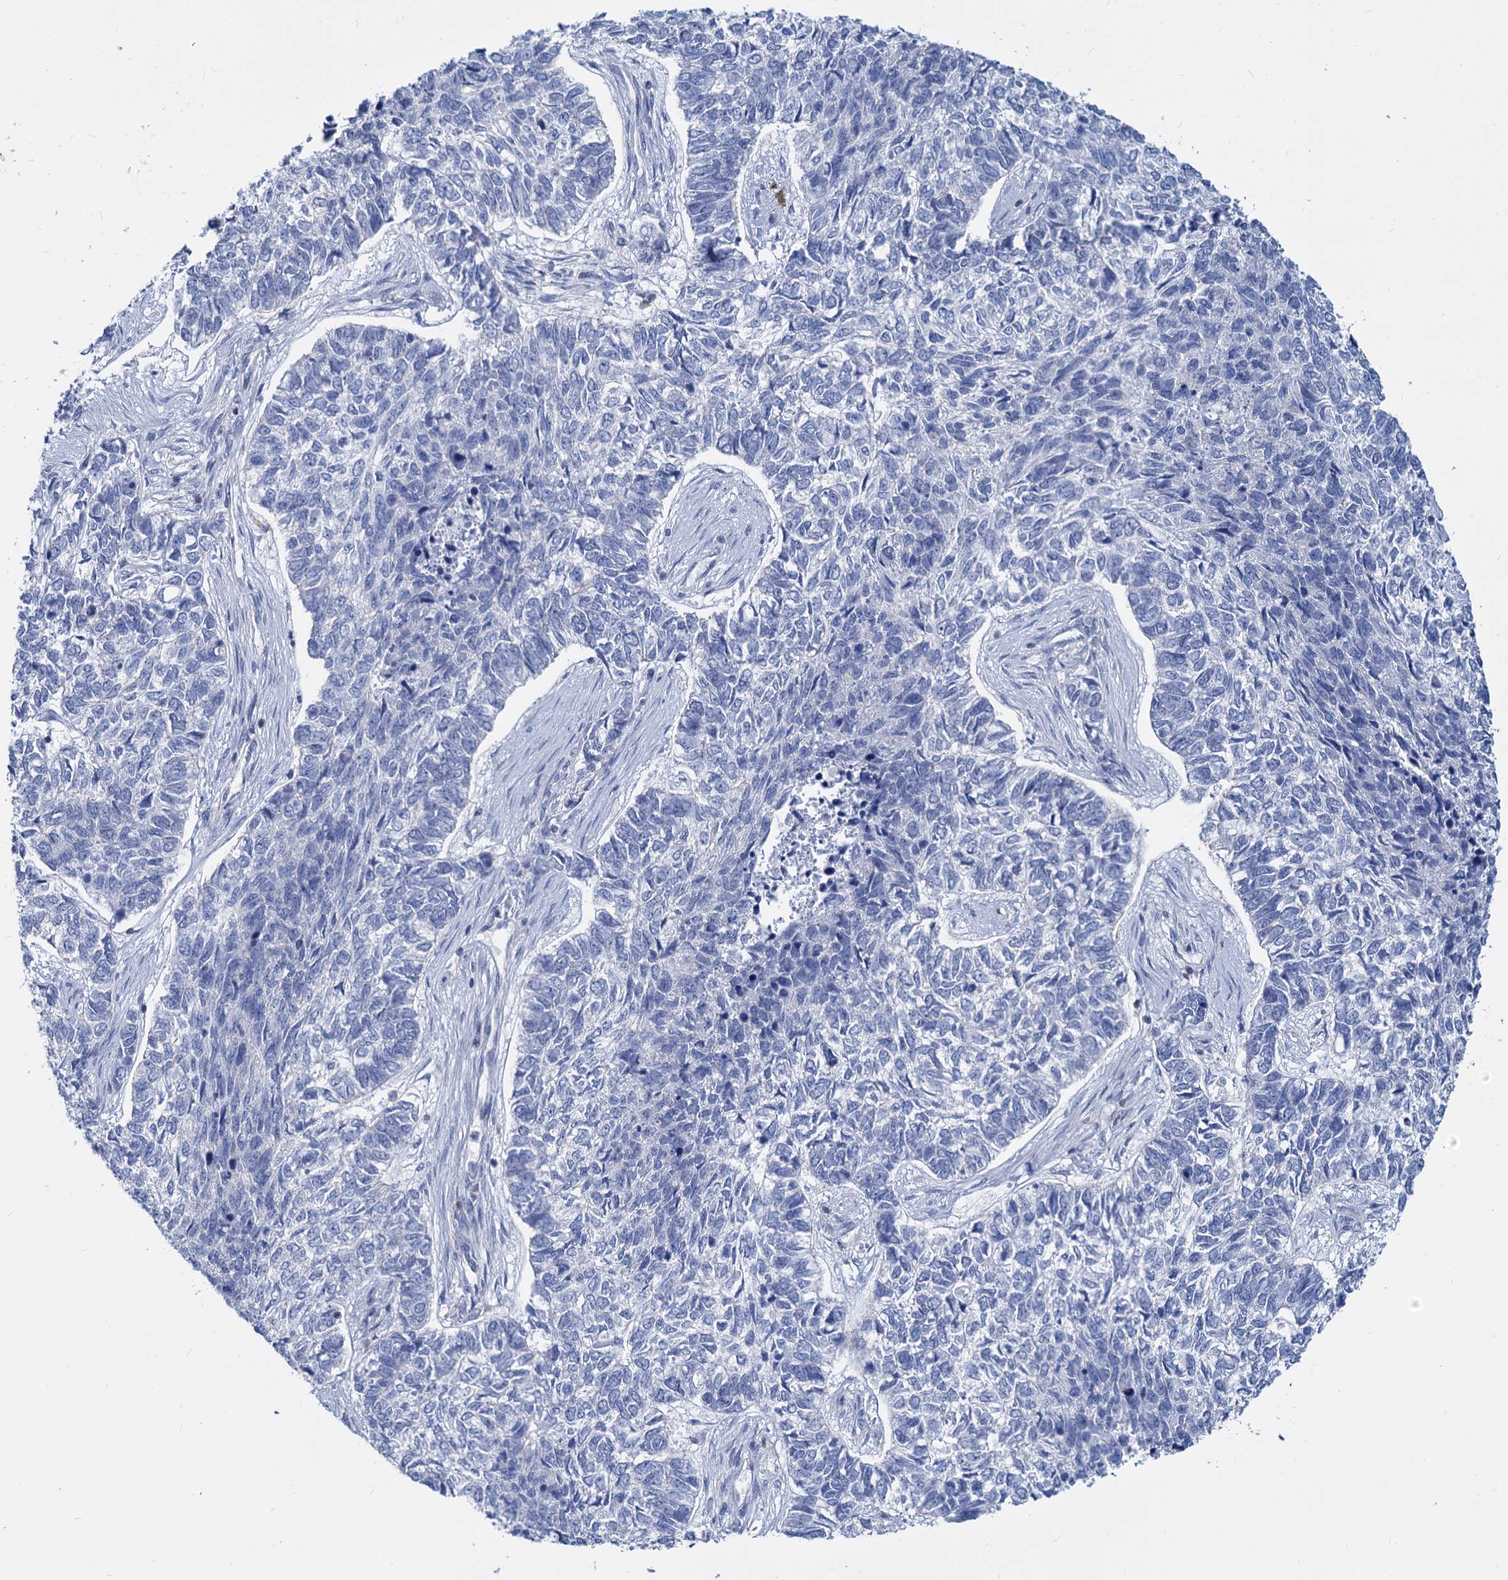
{"staining": {"intensity": "negative", "quantity": "none", "location": "none"}, "tissue": "skin cancer", "cell_type": "Tumor cells", "image_type": "cancer", "snomed": [{"axis": "morphology", "description": "Basal cell carcinoma"}, {"axis": "topography", "description": "Skin"}], "caption": "Immunohistochemistry (IHC) histopathology image of neoplastic tissue: human basal cell carcinoma (skin) stained with DAB (3,3'-diaminobenzidine) demonstrates no significant protein expression in tumor cells.", "gene": "LRCH4", "patient": {"sex": "female", "age": 65}}